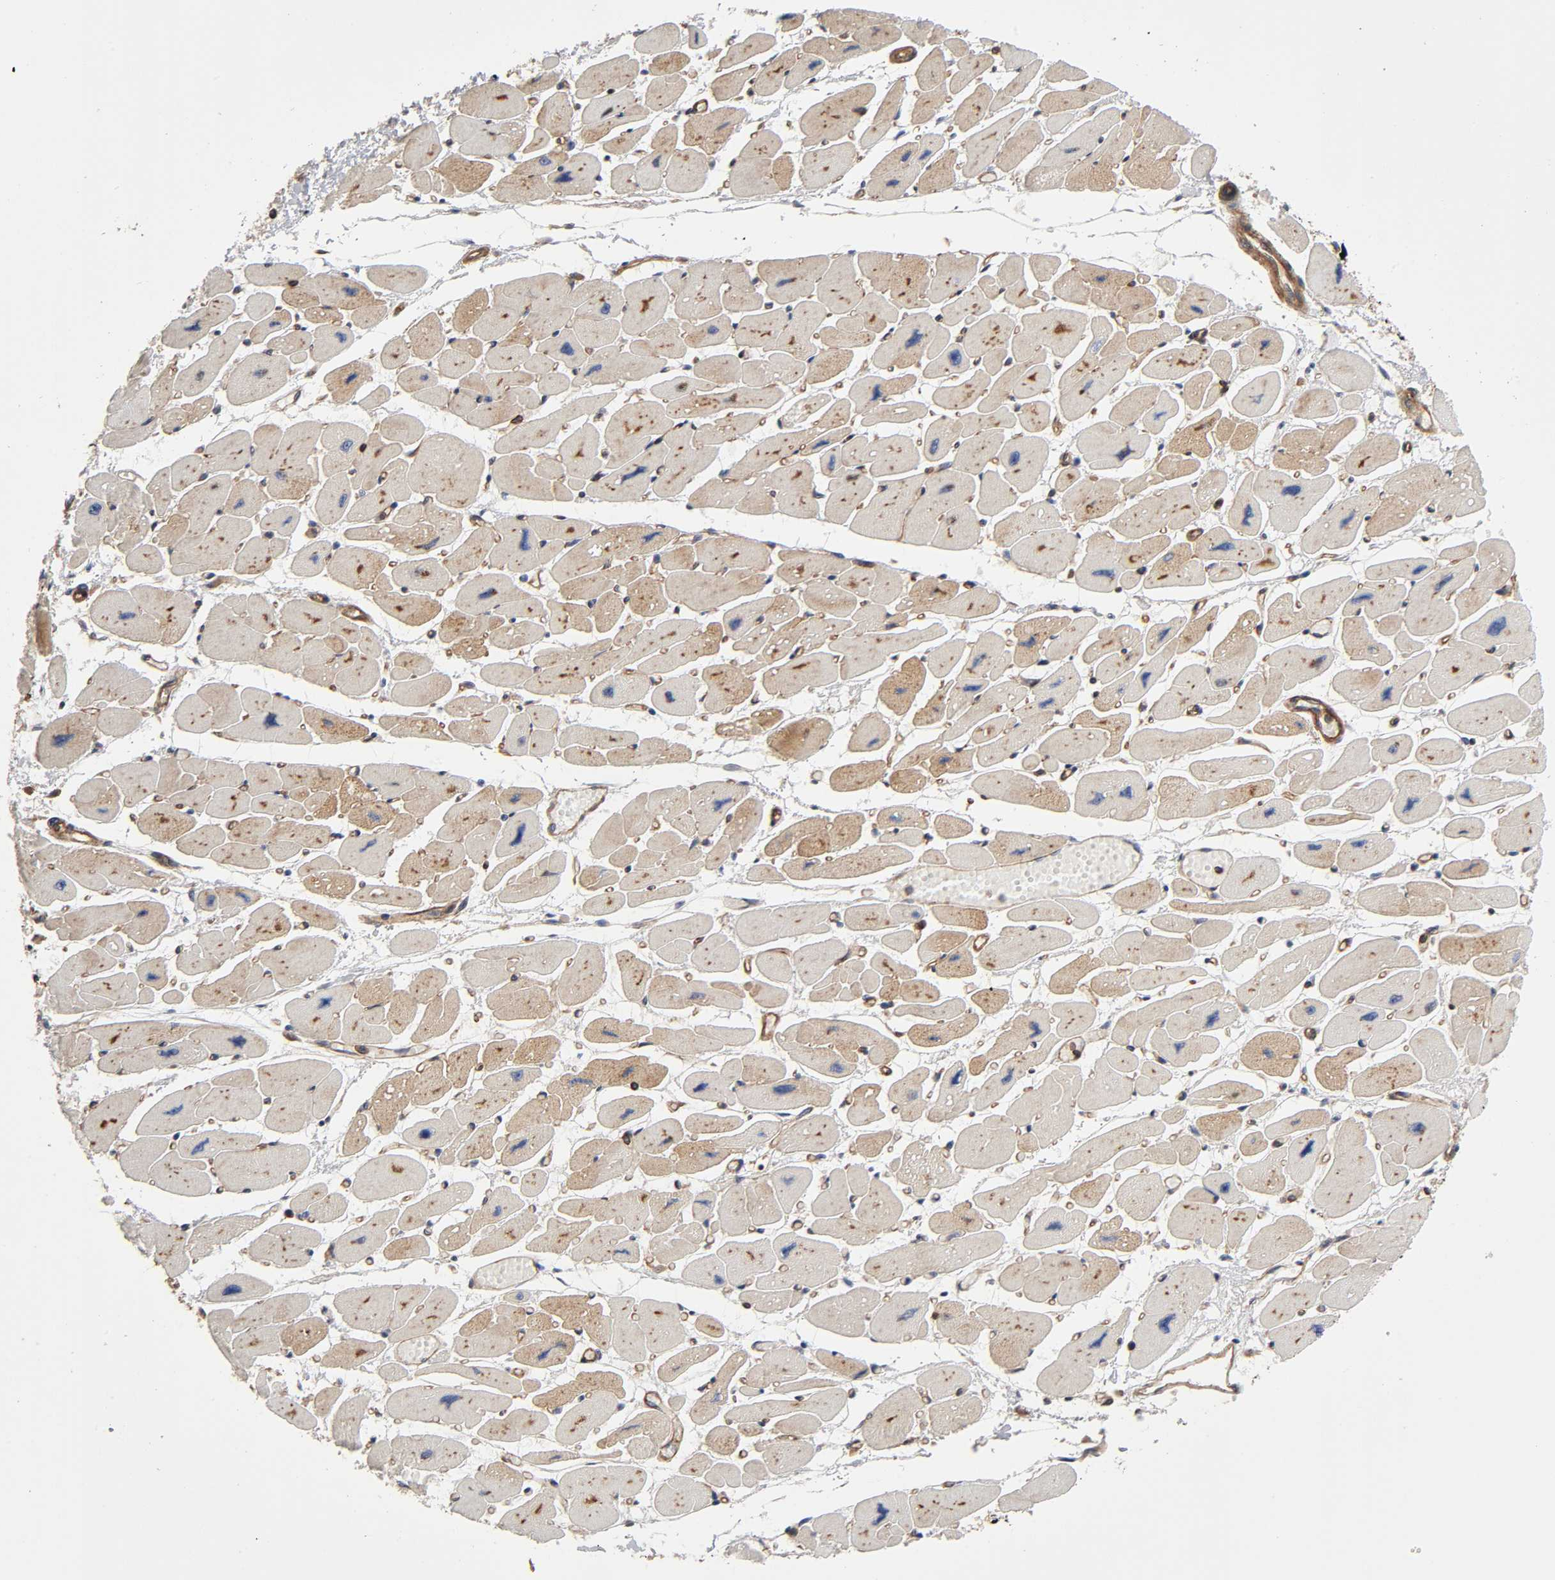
{"staining": {"intensity": "moderate", "quantity": "25%-75%", "location": "cytoplasmic/membranous"}, "tissue": "heart muscle", "cell_type": "Cardiomyocytes", "image_type": "normal", "snomed": [{"axis": "morphology", "description": "Normal tissue, NOS"}, {"axis": "topography", "description": "Heart"}], "caption": "Heart muscle stained for a protein shows moderate cytoplasmic/membranous positivity in cardiomyocytes. Ihc stains the protein in brown and the nuclei are stained blue.", "gene": "LAMTOR2", "patient": {"sex": "female", "age": 54}}